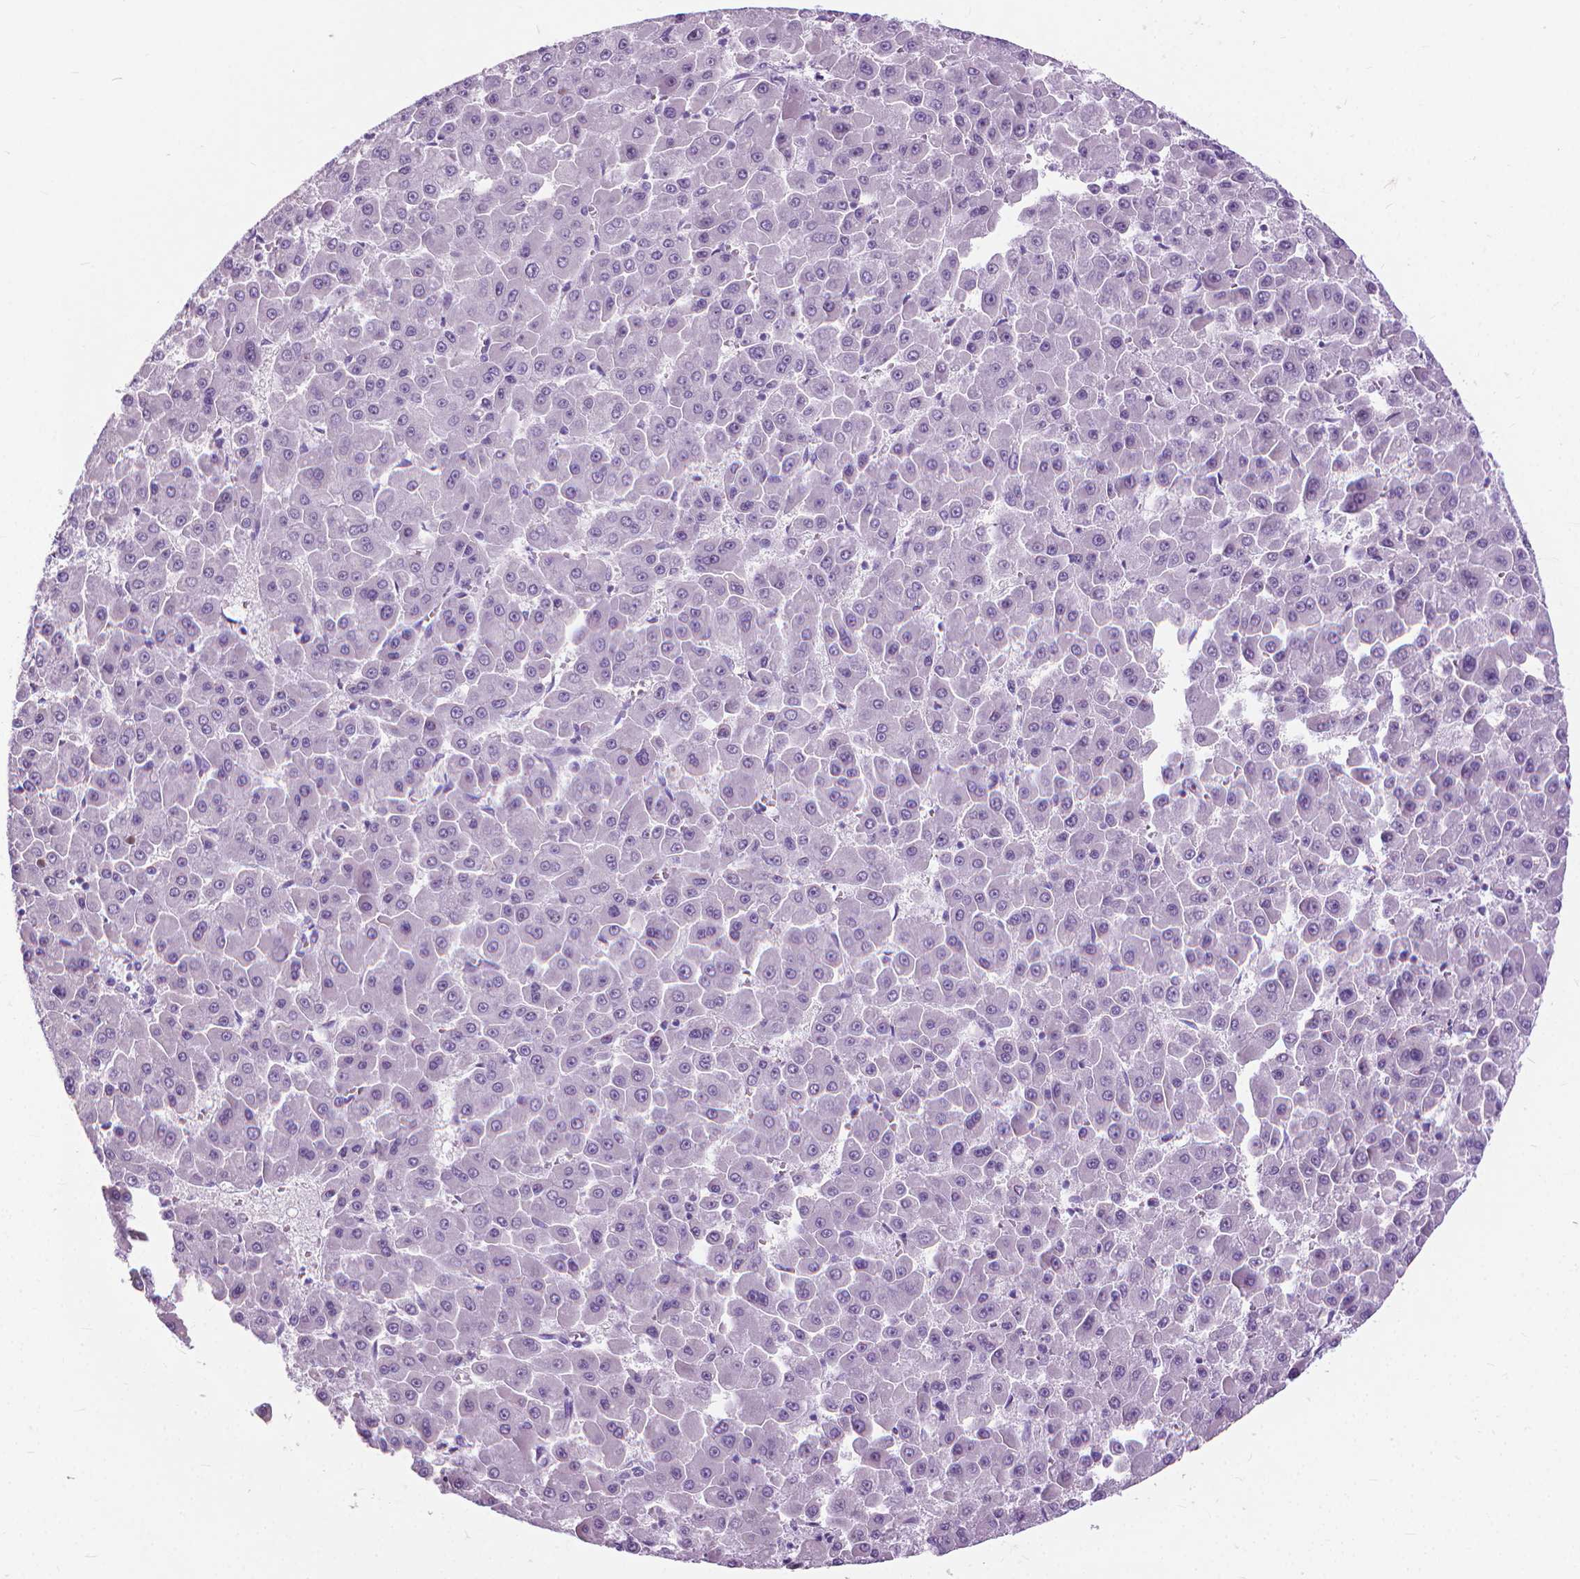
{"staining": {"intensity": "negative", "quantity": "none", "location": "none"}, "tissue": "liver cancer", "cell_type": "Tumor cells", "image_type": "cancer", "snomed": [{"axis": "morphology", "description": "Carcinoma, Hepatocellular, NOS"}, {"axis": "topography", "description": "Liver"}], "caption": "Human hepatocellular carcinoma (liver) stained for a protein using immunohistochemistry (IHC) exhibits no staining in tumor cells.", "gene": "HTR2B", "patient": {"sex": "male", "age": 78}}